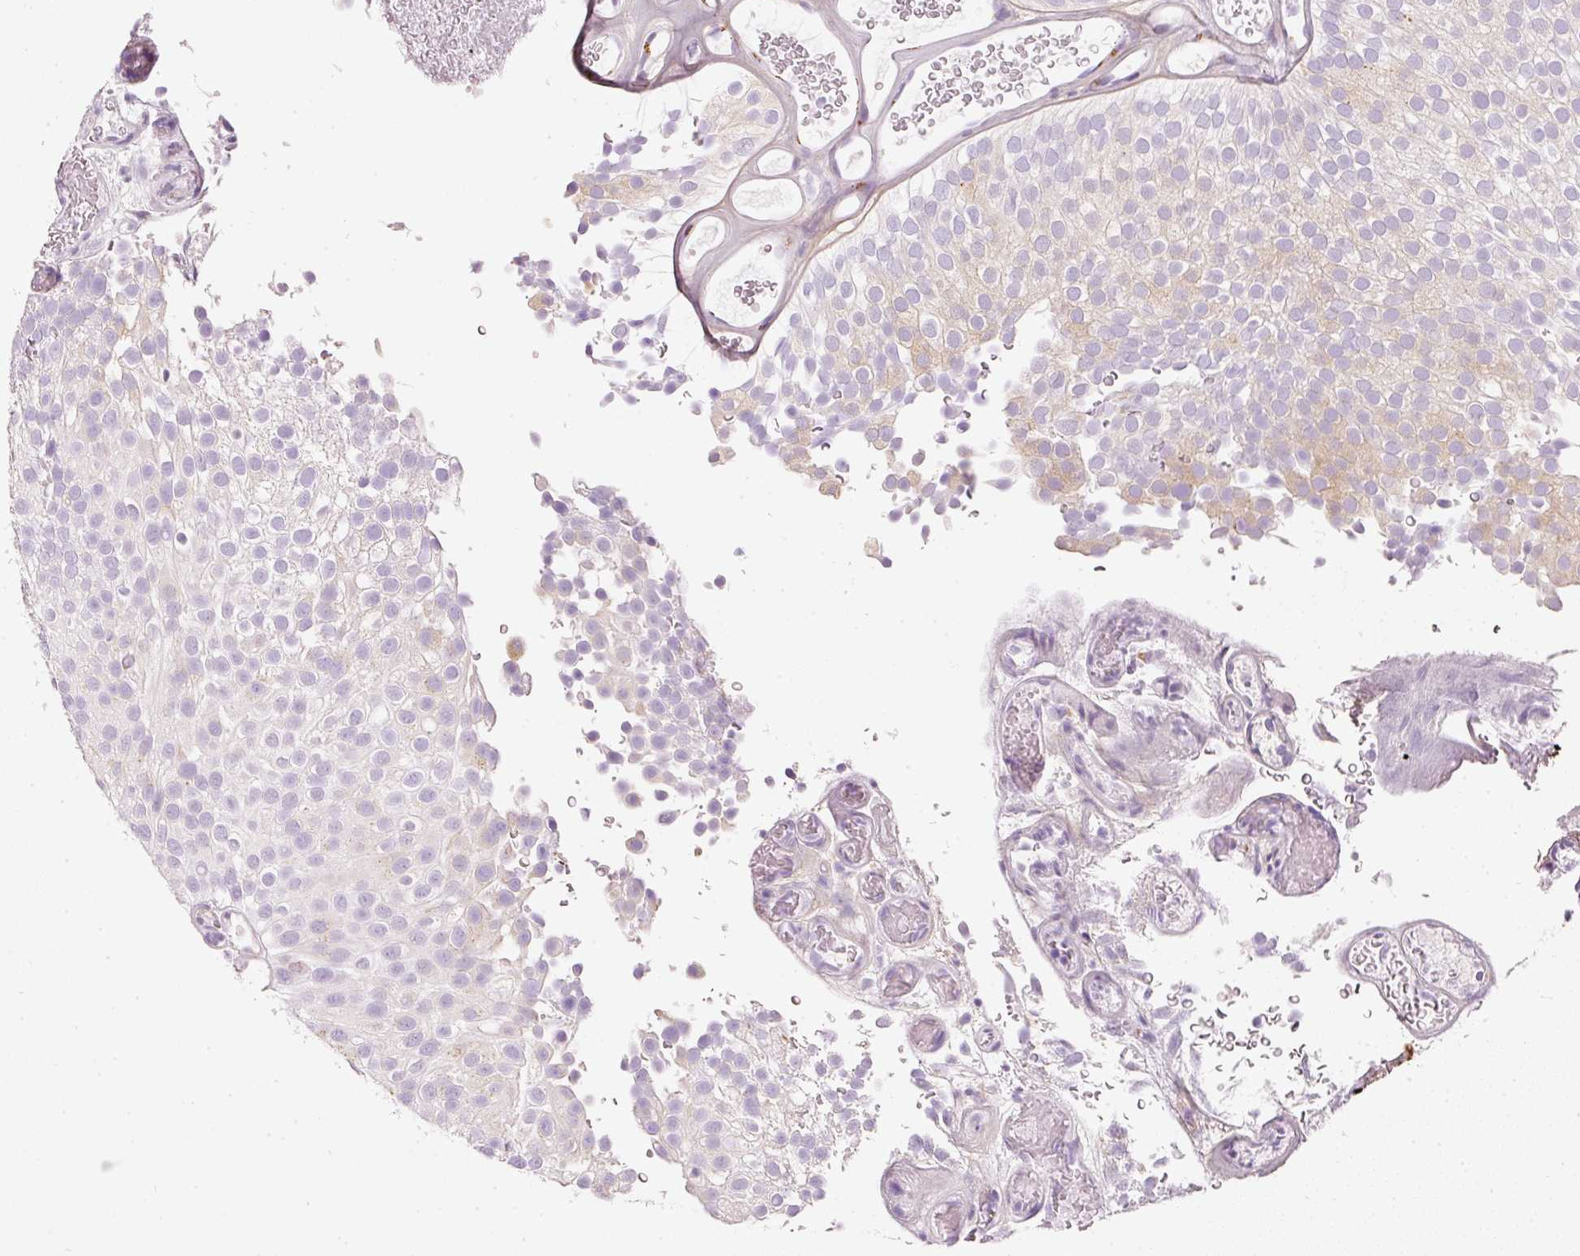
{"staining": {"intensity": "weak", "quantity": "25%-75%", "location": "cytoplasmic/membranous"}, "tissue": "urothelial cancer", "cell_type": "Tumor cells", "image_type": "cancer", "snomed": [{"axis": "morphology", "description": "Urothelial carcinoma, Low grade"}, {"axis": "topography", "description": "Urinary bladder"}], "caption": "Tumor cells demonstrate low levels of weak cytoplasmic/membranous staining in approximately 25%-75% of cells in urothelial carcinoma (low-grade). (Stains: DAB (3,3'-diaminobenzidine) in brown, nuclei in blue, Microscopy: brightfield microscopy at high magnification).", "gene": "PDXDC1", "patient": {"sex": "male", "age": 78}}